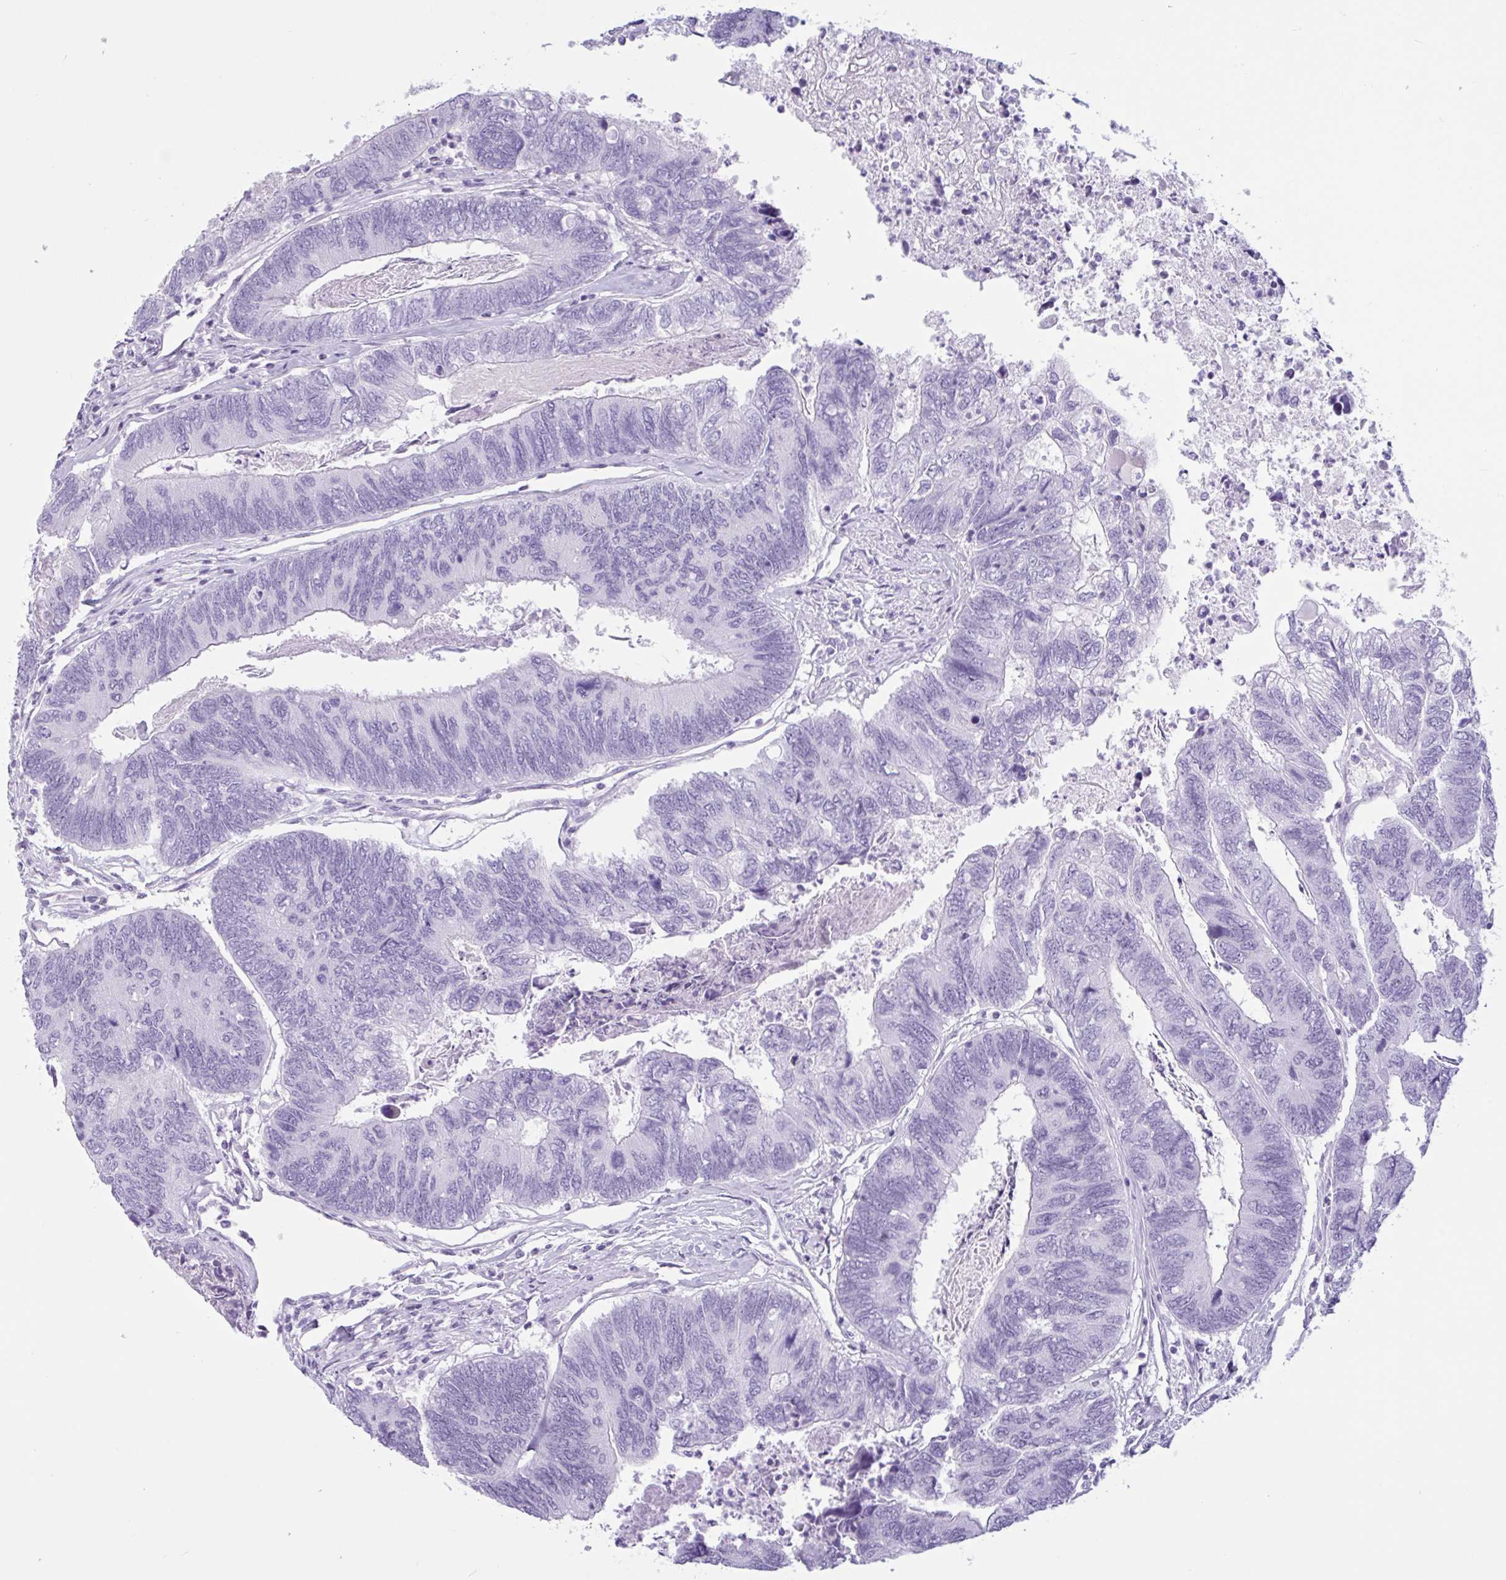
{"staining": {"intensity": "negative", "quantity": "none", "location": "none"}, "tissue": "colorectal cancer", "cell_type": "Tumor cells", "image_type": "cancer", "snomed": [{"axis": "morphology", "description": "Adenocarcinoma, NOS"}, {"axis": "topography", "description": "Colon"}], "caption": "An immunohistochemistry photomicrograph of colorectal adenocarcinoma is shown. There is no staining in tumor cells of colorectal adenocarcinoma.", "gene": "CTSE", "patient": {"sex": "female", "age": 67}}